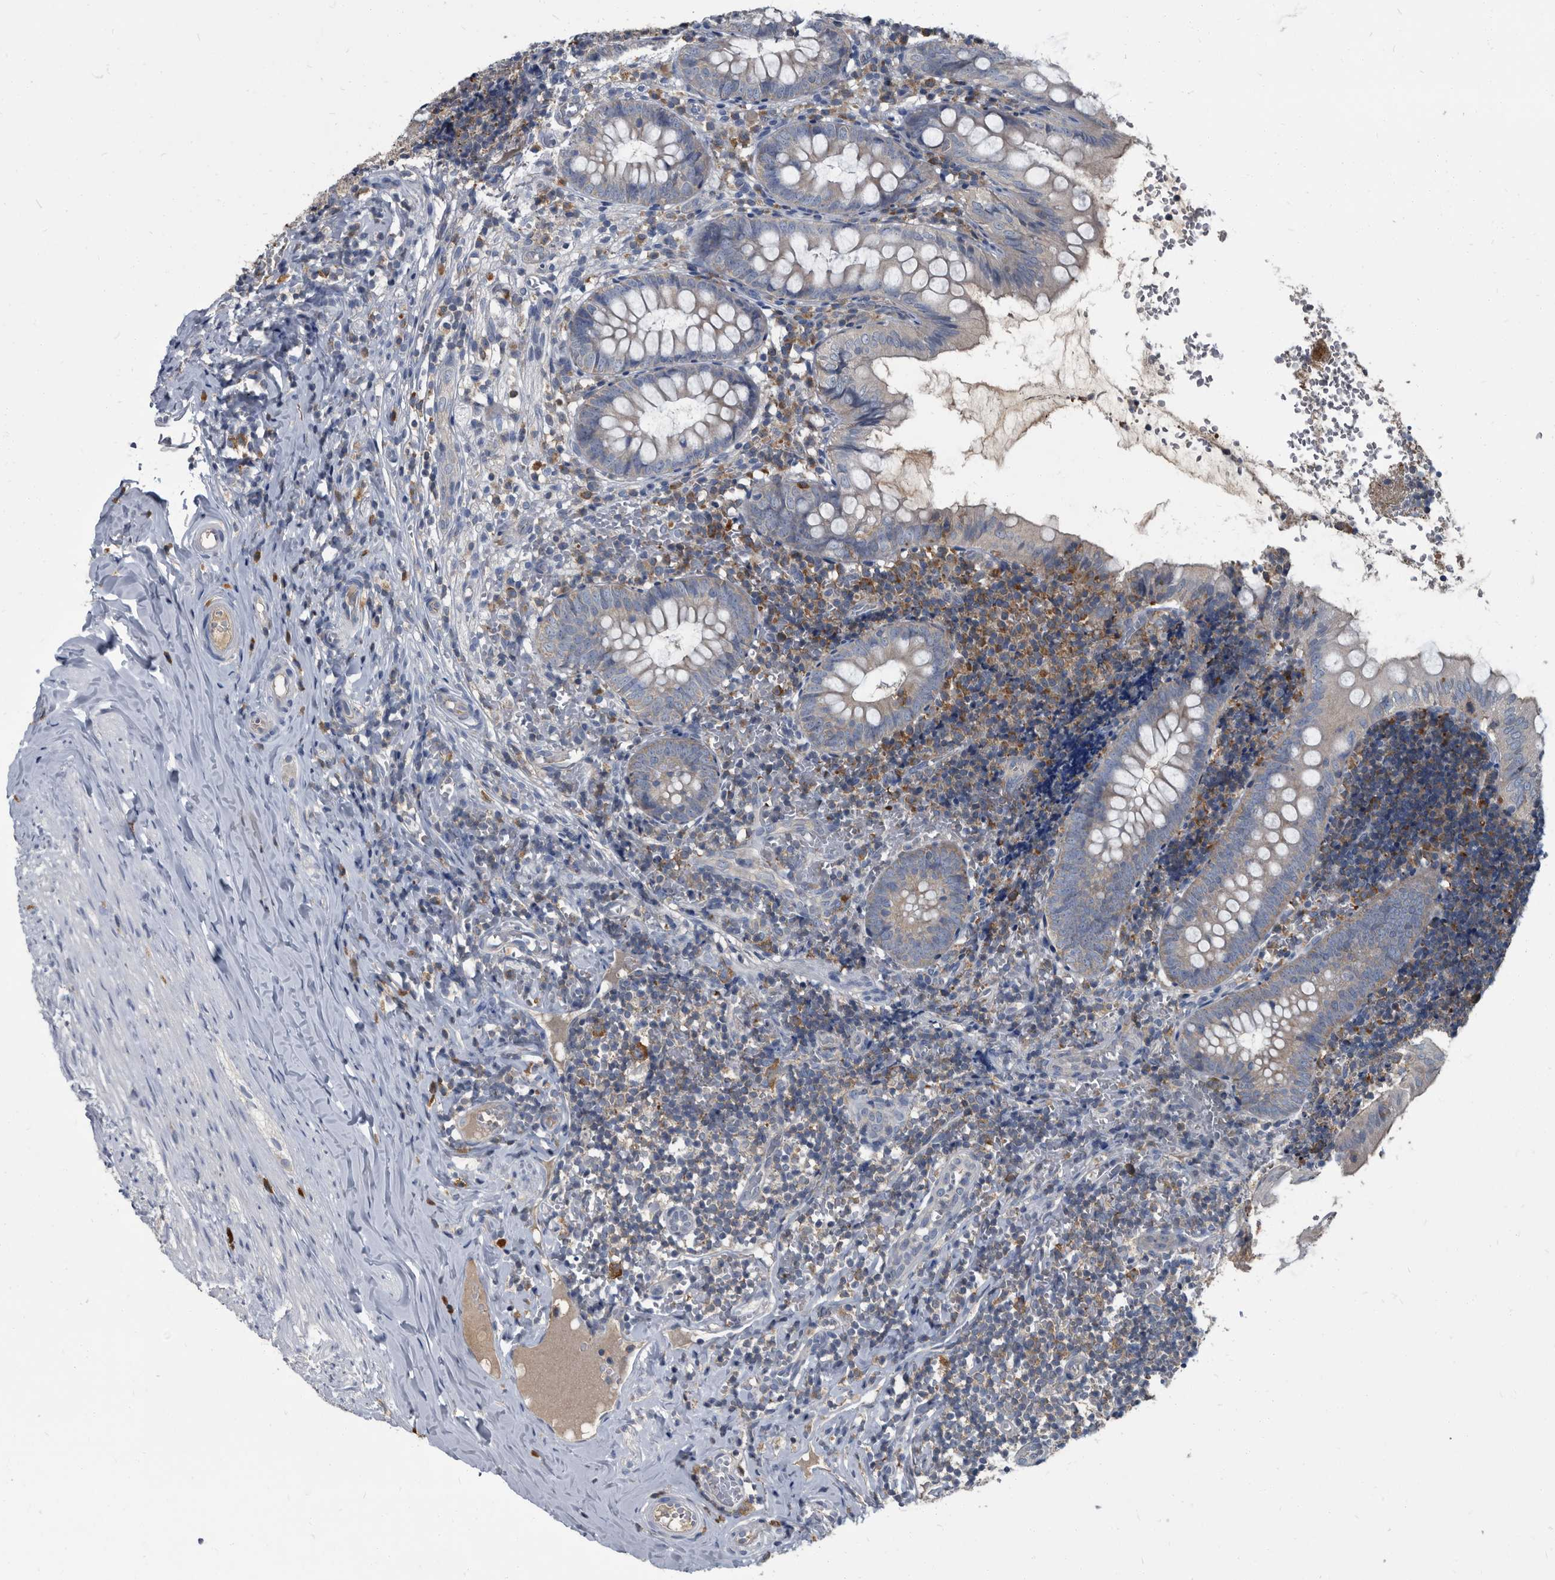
{"staining": {"intensity": "weak", "quantity": "<25%", "location": "cytoplasmic/membranous"}, "tissue": "appendix", "cell_type": "Glandular cells", "image_type": "normal", "snomed": [{"axis": "morphology", "description": "Normal tissue, NOS"}, {"axis": "topography", "description": "Appendix"}], "caption": "Immunohistochemical staining of unremarkable appendix exhibits no significant staining in glandular cells.", "gene": "CDV3", "patient": {"sex": "male", "age": 8}}